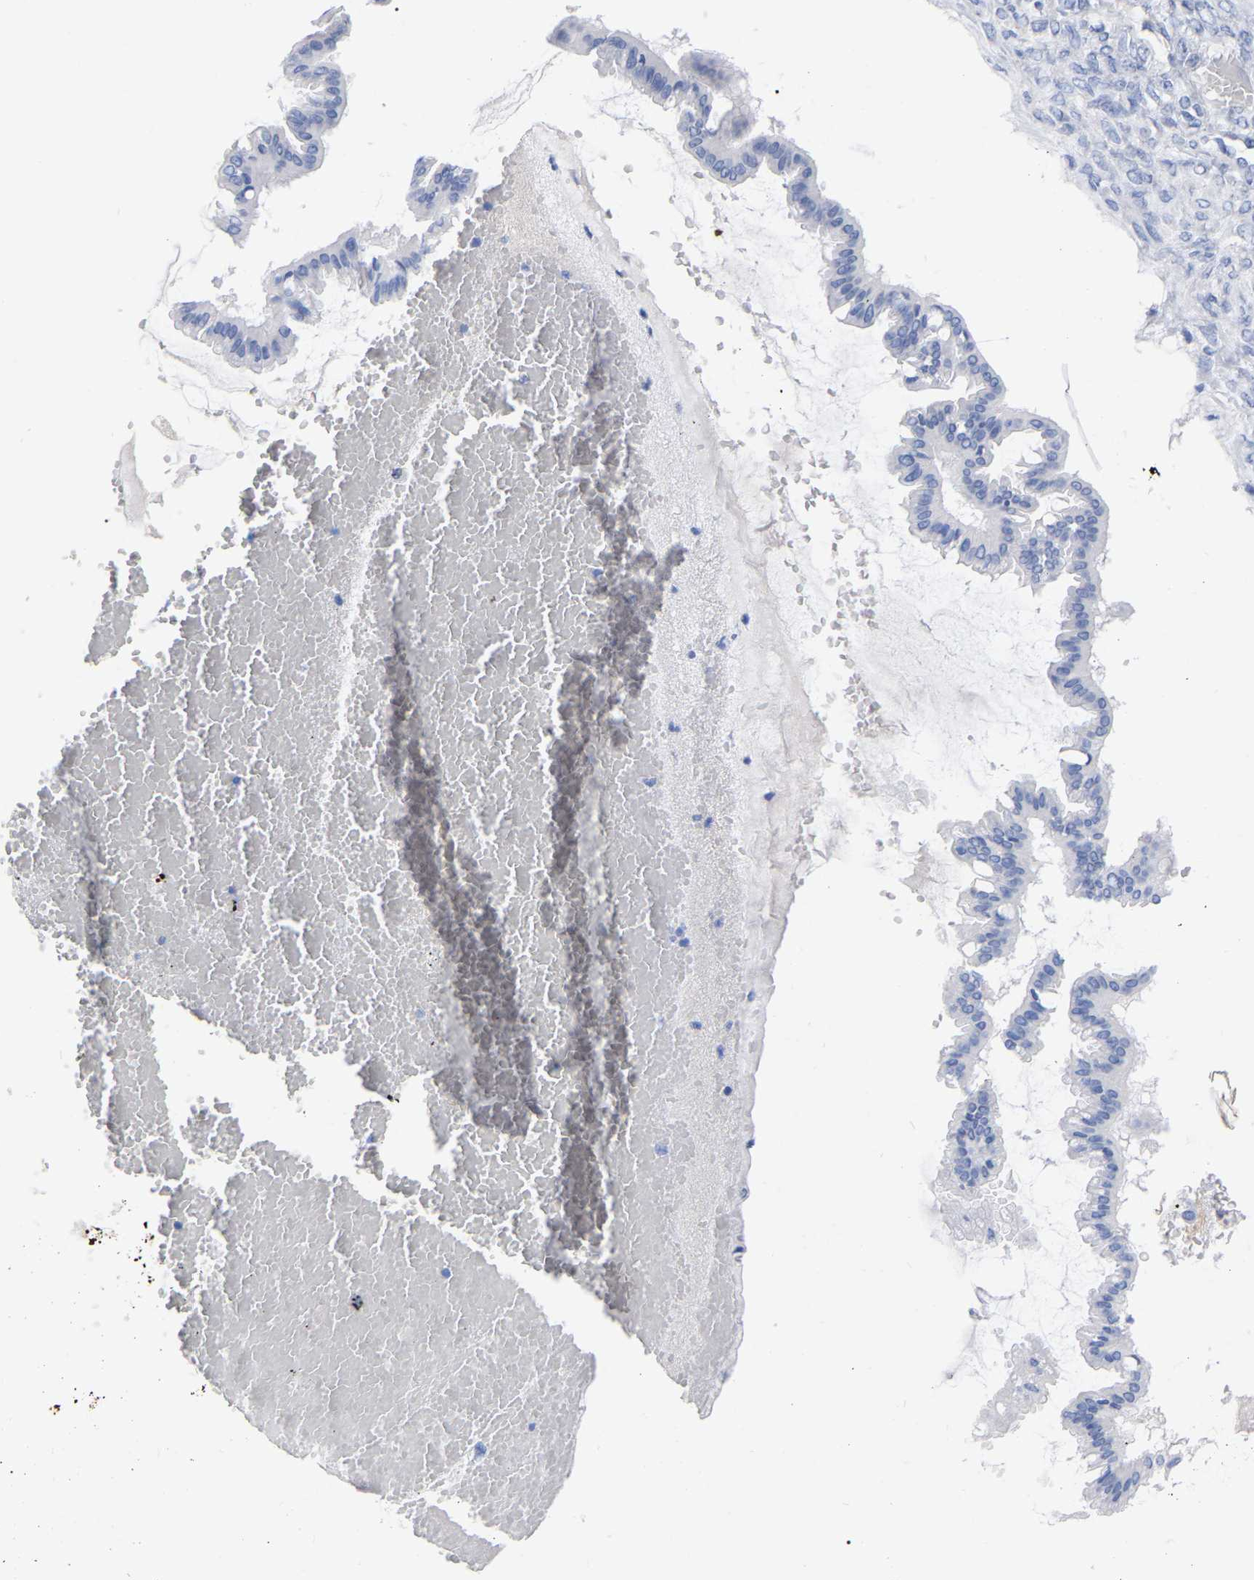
{"staining": {"intensity": "negative", "quantity": "none", "location": "none"}, "tissue": "ovarian cancer", "cell_type": "Tumor cells", "image_type": "cancer", "snomed": [{"axis": "morphology", "description": "Cystadenocarcinoma, mucinous, NOS"}, {"axis": "topography", "description": "Ovary"}], "caption": "A high-resolution image shows immunohistochemistry staining of ovarian mucinous cystadenocarcinoma, which shows no significant positivity in tumor cells.", "gene": "HAPLN1", "patient": {"sex": "female", "age": 73}}